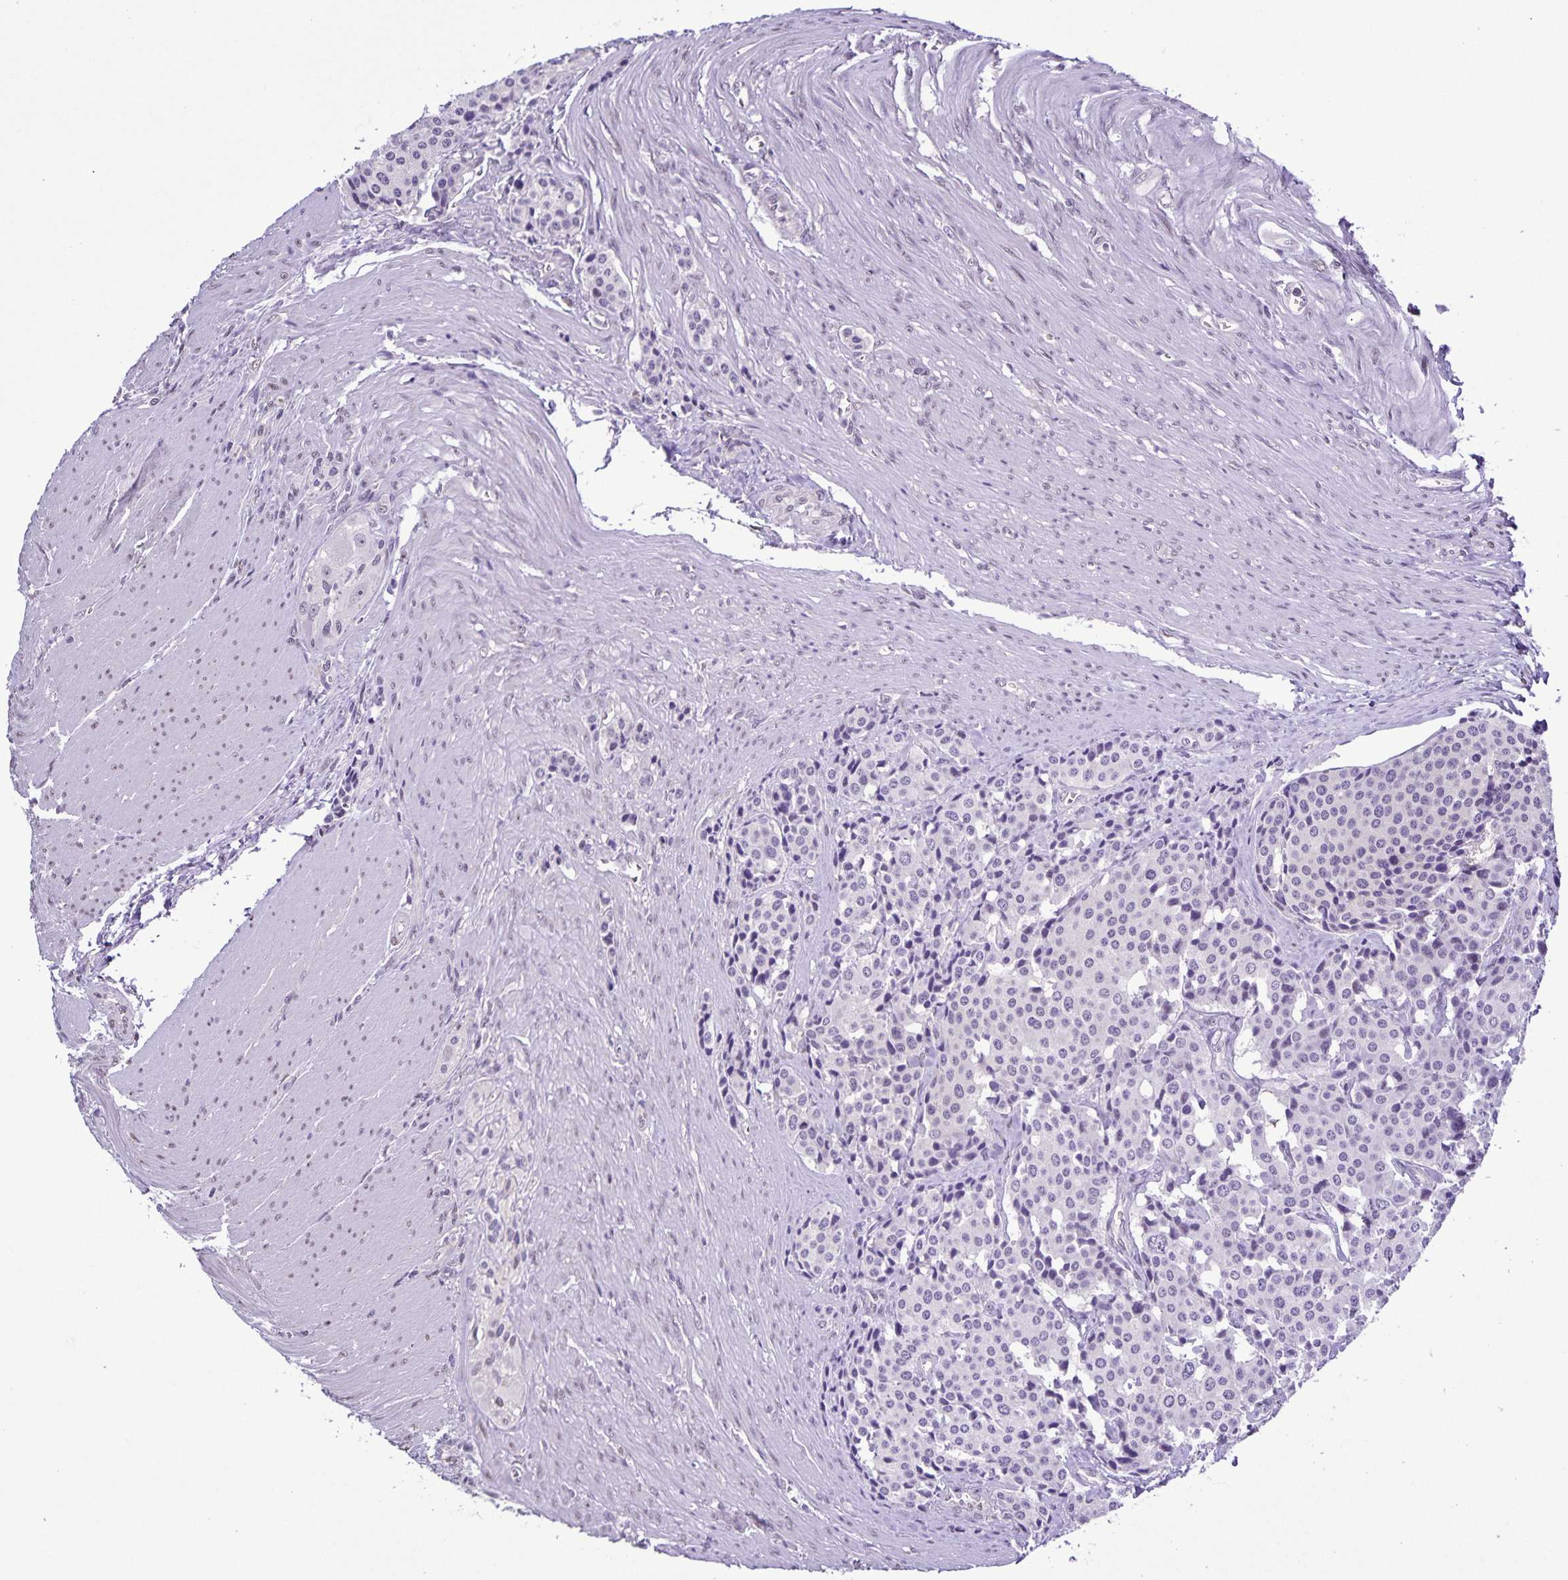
{"staining": {"intensity": "negative", "quantity": "none", "location": "none"}, "tissue": "carcinoid", "cell_type": "Tumor cells", "image_type": "cancer", "snomed": [{"axis": "morphology", "description": "Carcinoid, malignant, NOS"}, {"axis": "topography", "description": "Small intestine"}], "caption": "Human carcinoid stained for a protein using immunohistochemistry exhibits no staining in tumor cells.", "gene": "ONECUT2", "patient": {"sex": "male", "age": 73}}